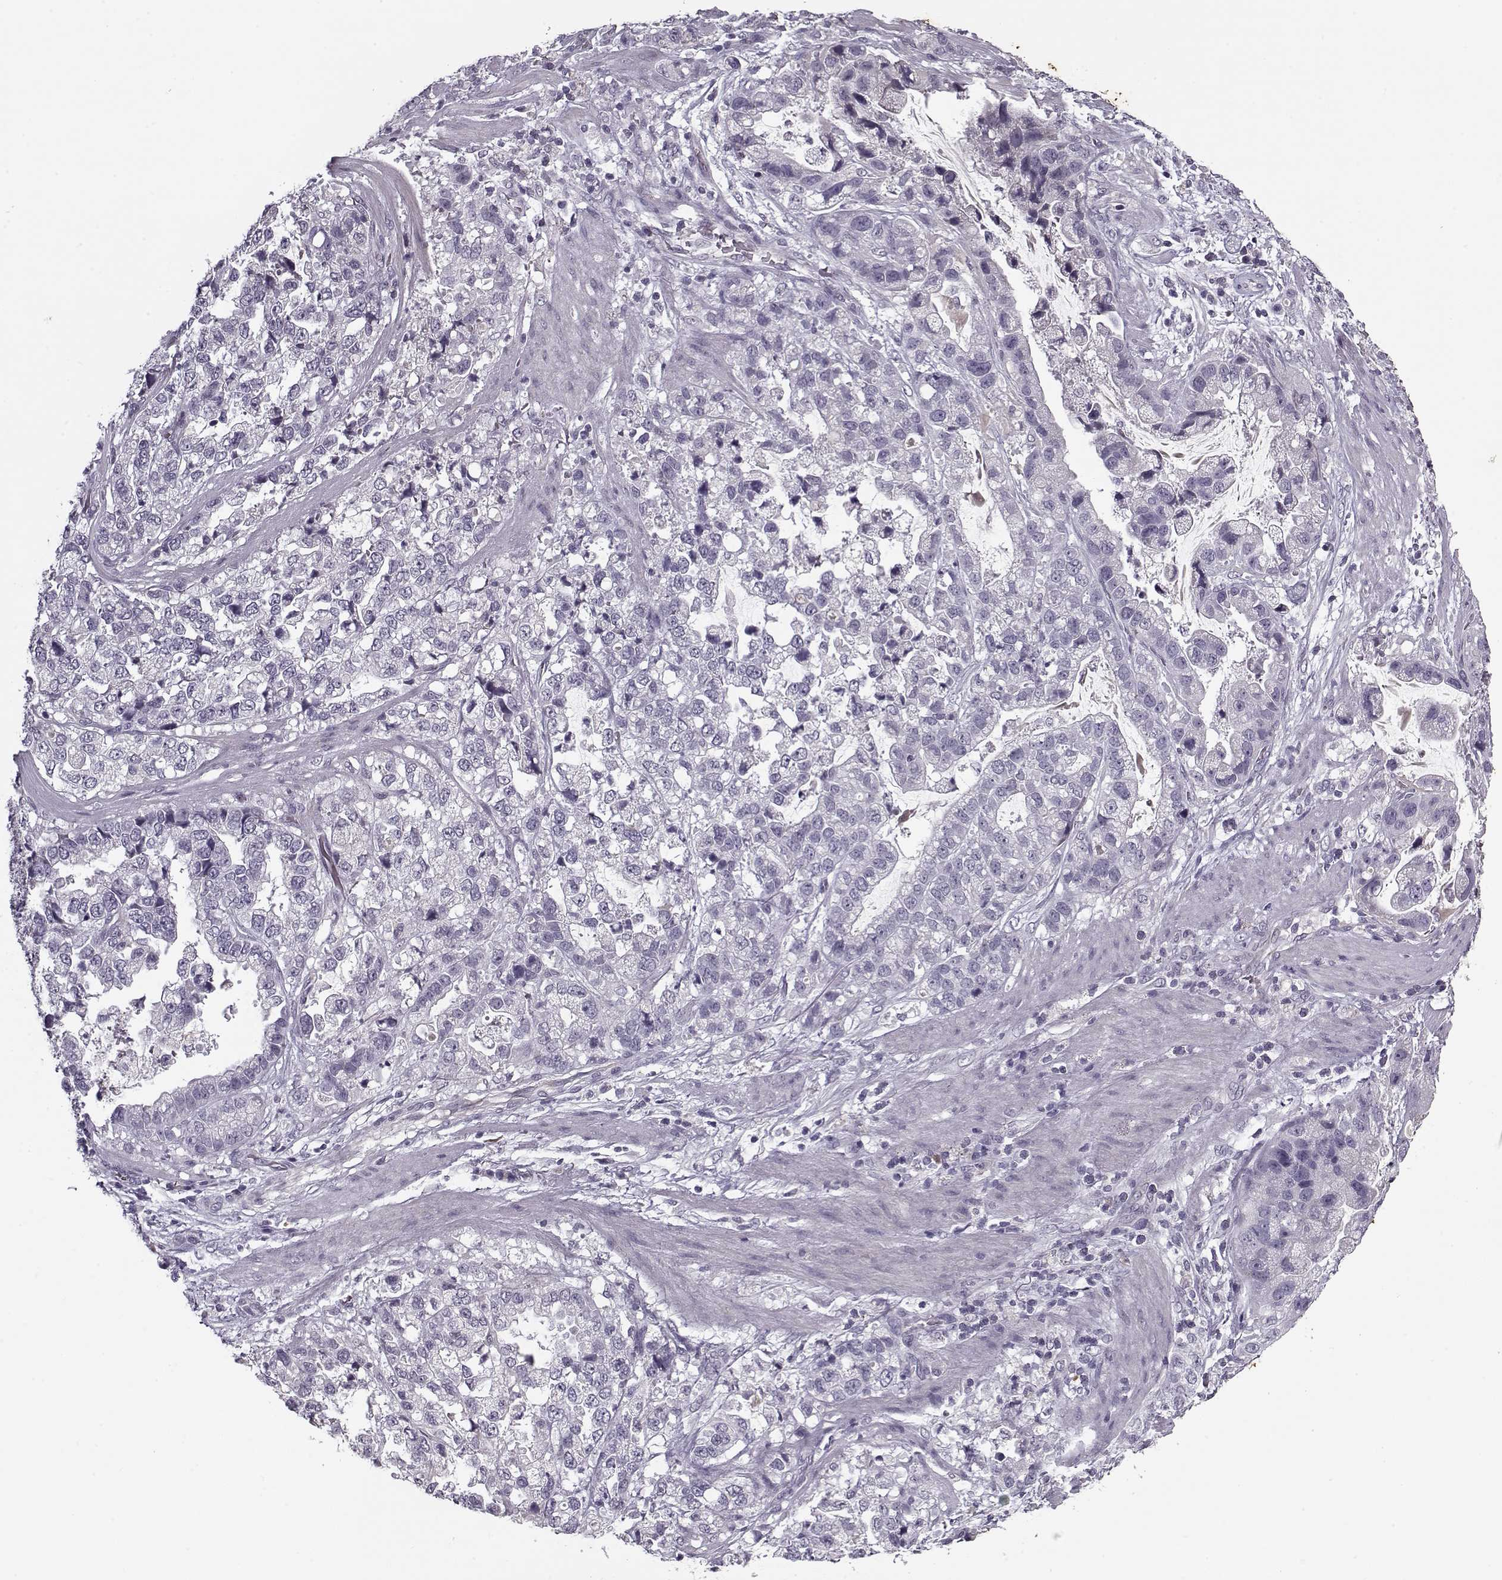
{"staining": {"intensity": "negative", "quantity": "none", "location": "none"}, "tissue": "stomach cancer", "cell_type": "Tumor cells", "image_type": "cancer", "snomed": [{"axis": "morphology", "description": "Adenocarcinoma, NOS"}, {"axis": "topography", "description": "Stomach"}], "caption": "DAB (3,3'-diaminobenzidine) immunohistochemical staining of human adenocarcinoma (stomach) demonstrates no significant staining in tumor cells.", "gene": "KRT9", "patient": {"sex": "male", "age": 59}}